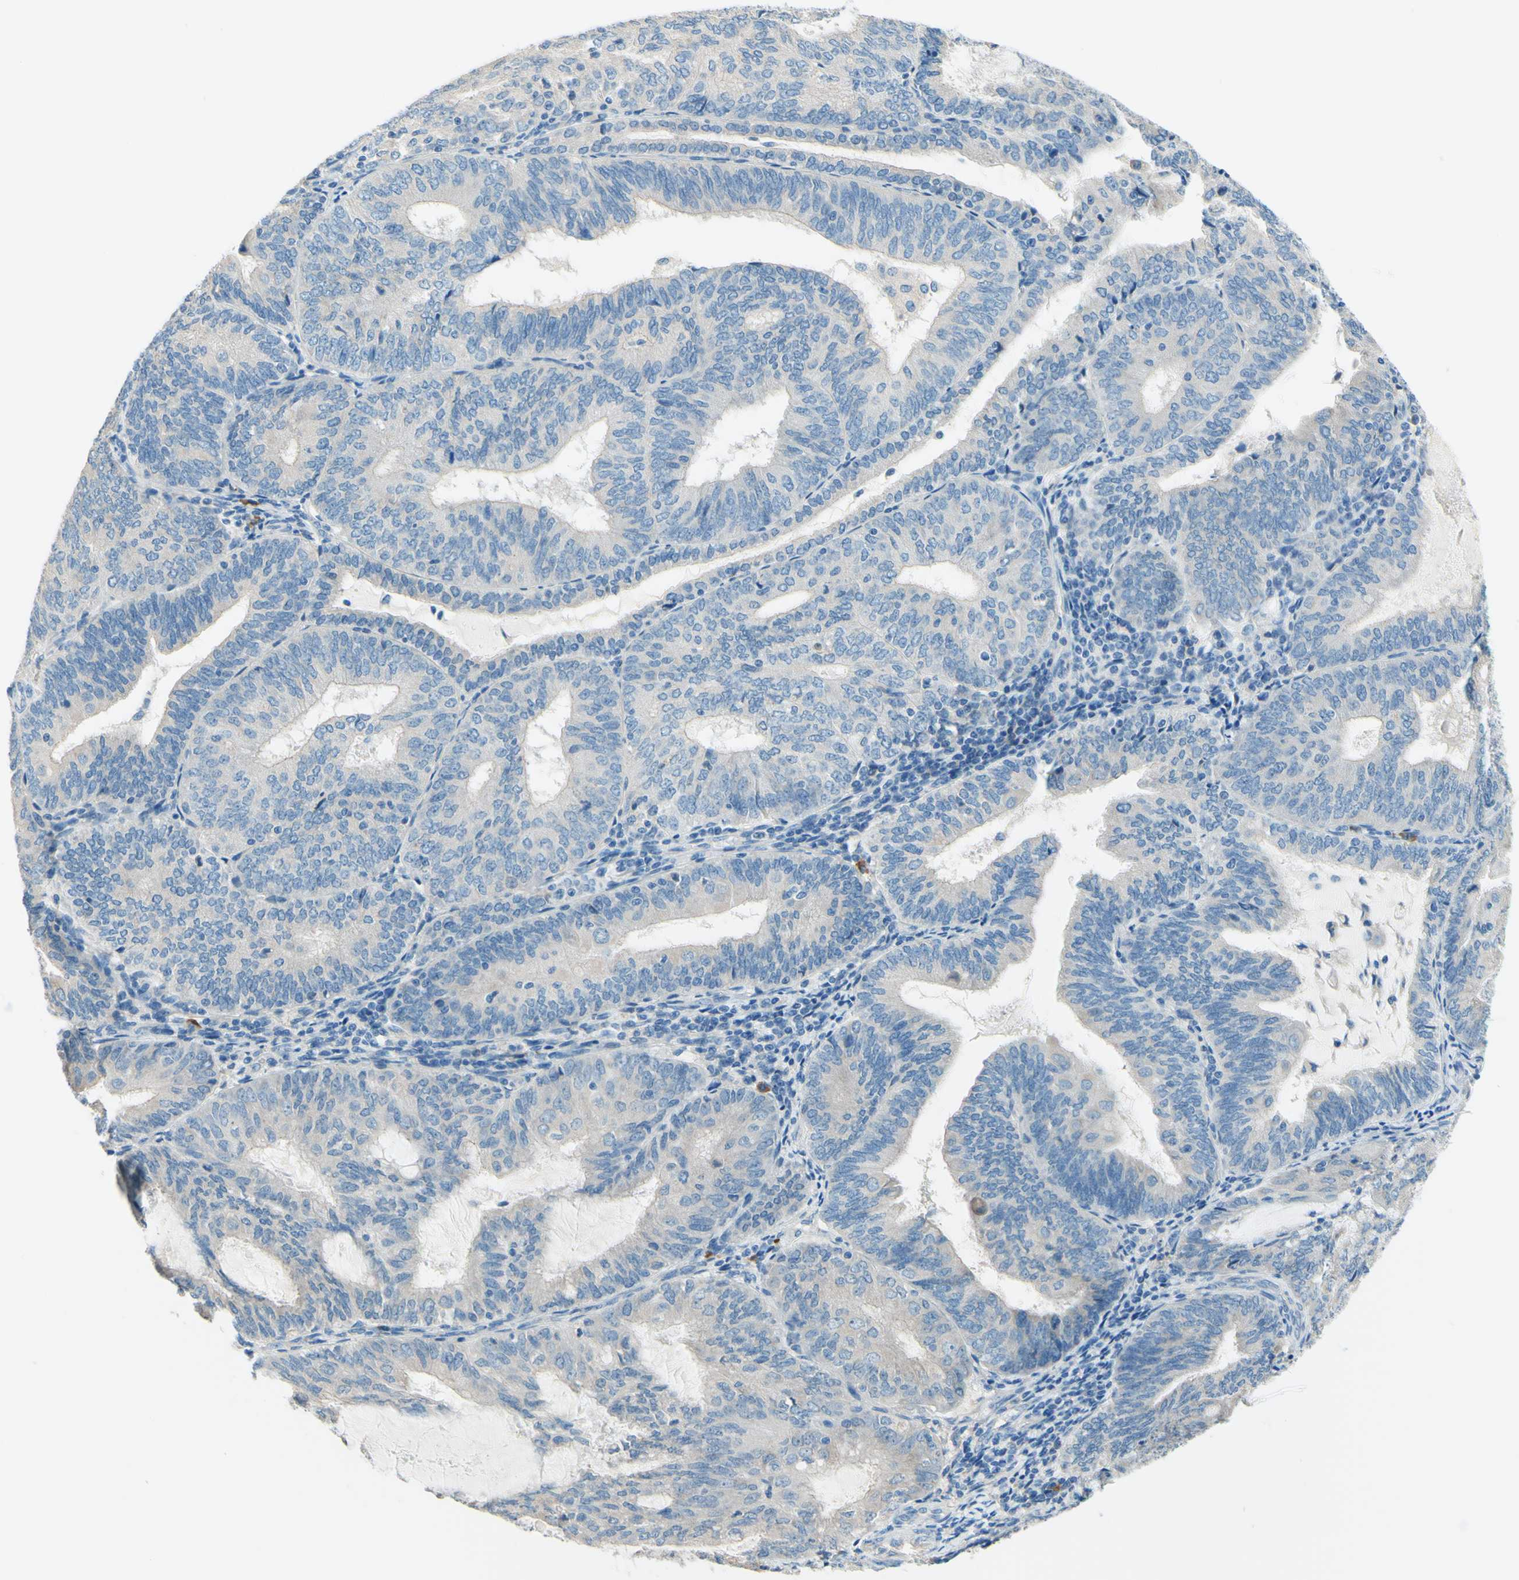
{"staining": {"intensity": "negative", "quantity": "none", "location": "none"}, "tissue": "endometrial cancer", "cell_type": "Tumor cells", "image_type": "cancer", "snomed": [{"axis": "morphology", "description": "Adenocarcinoma, NOS"}, {"axis": "topography", "description": "Endometrium"}], "caption": "An immunohistochemistry (IHC) photomicrograph of endometrial cancer (adenocarcinoma) is shown. There is no staining in tumor cells of endometrial cancer (adenocarcinoma).", "gene": "PASD1", "patient": {"sex": "female", "age": 81}}